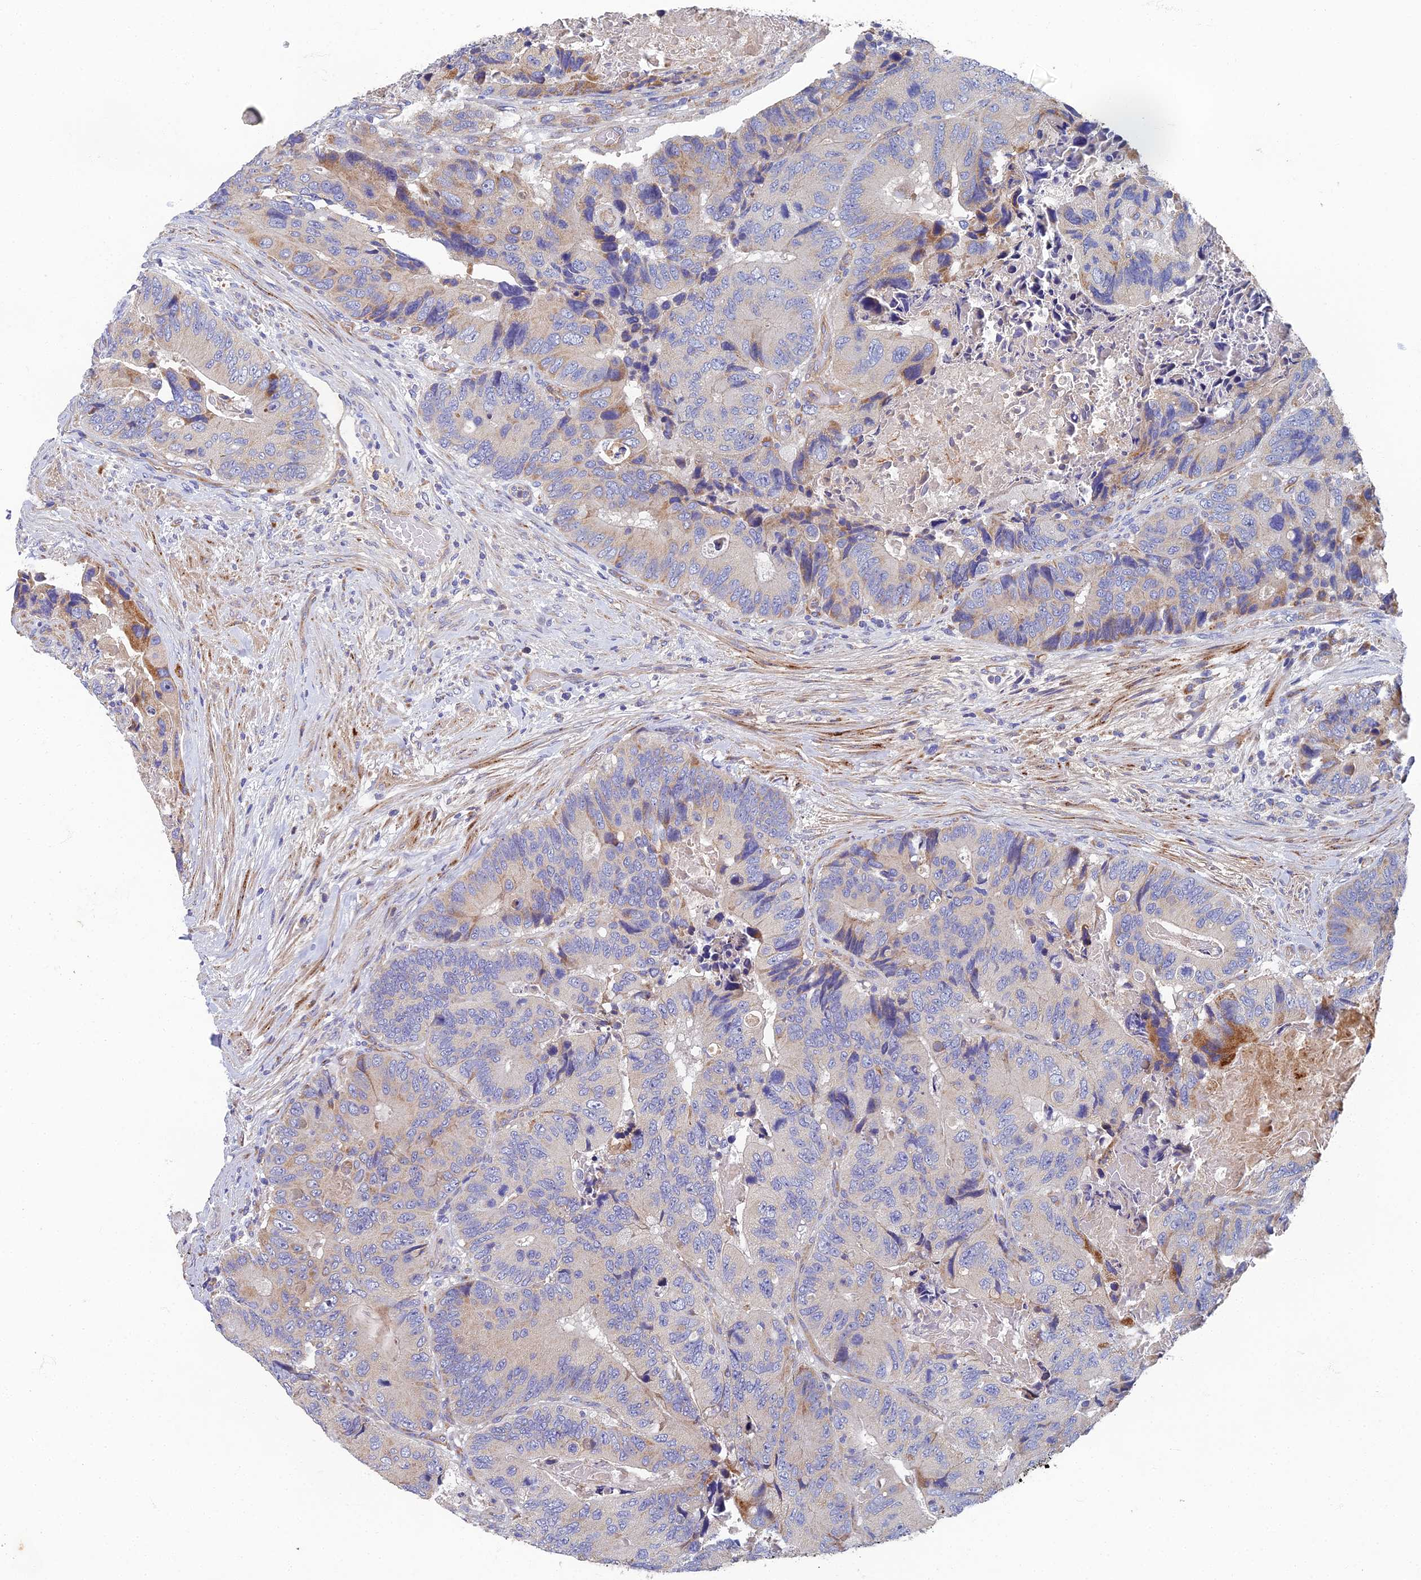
{"staining": {"intensity": "moderate", "quantity": "<25%", "location": "cytoplasmic/membranous"}, "tissue": "colorectal cancer", "cell_type": "Tumor cells", "image_type": "cancer", "snomed": [{"axis": "morphology", "description": "Adenocarcinoma, NOS"}, {"axis": "topography", "description": "Colon"}], "caption": "The micrograph exhibits a brown stain indicating the presence of a protein in the cytoplasmic/membranous of tumor cells in colorectal adenocarcinoma.", "gene": "RNASEK", "patient": {"sex": "male", "age": 84}}